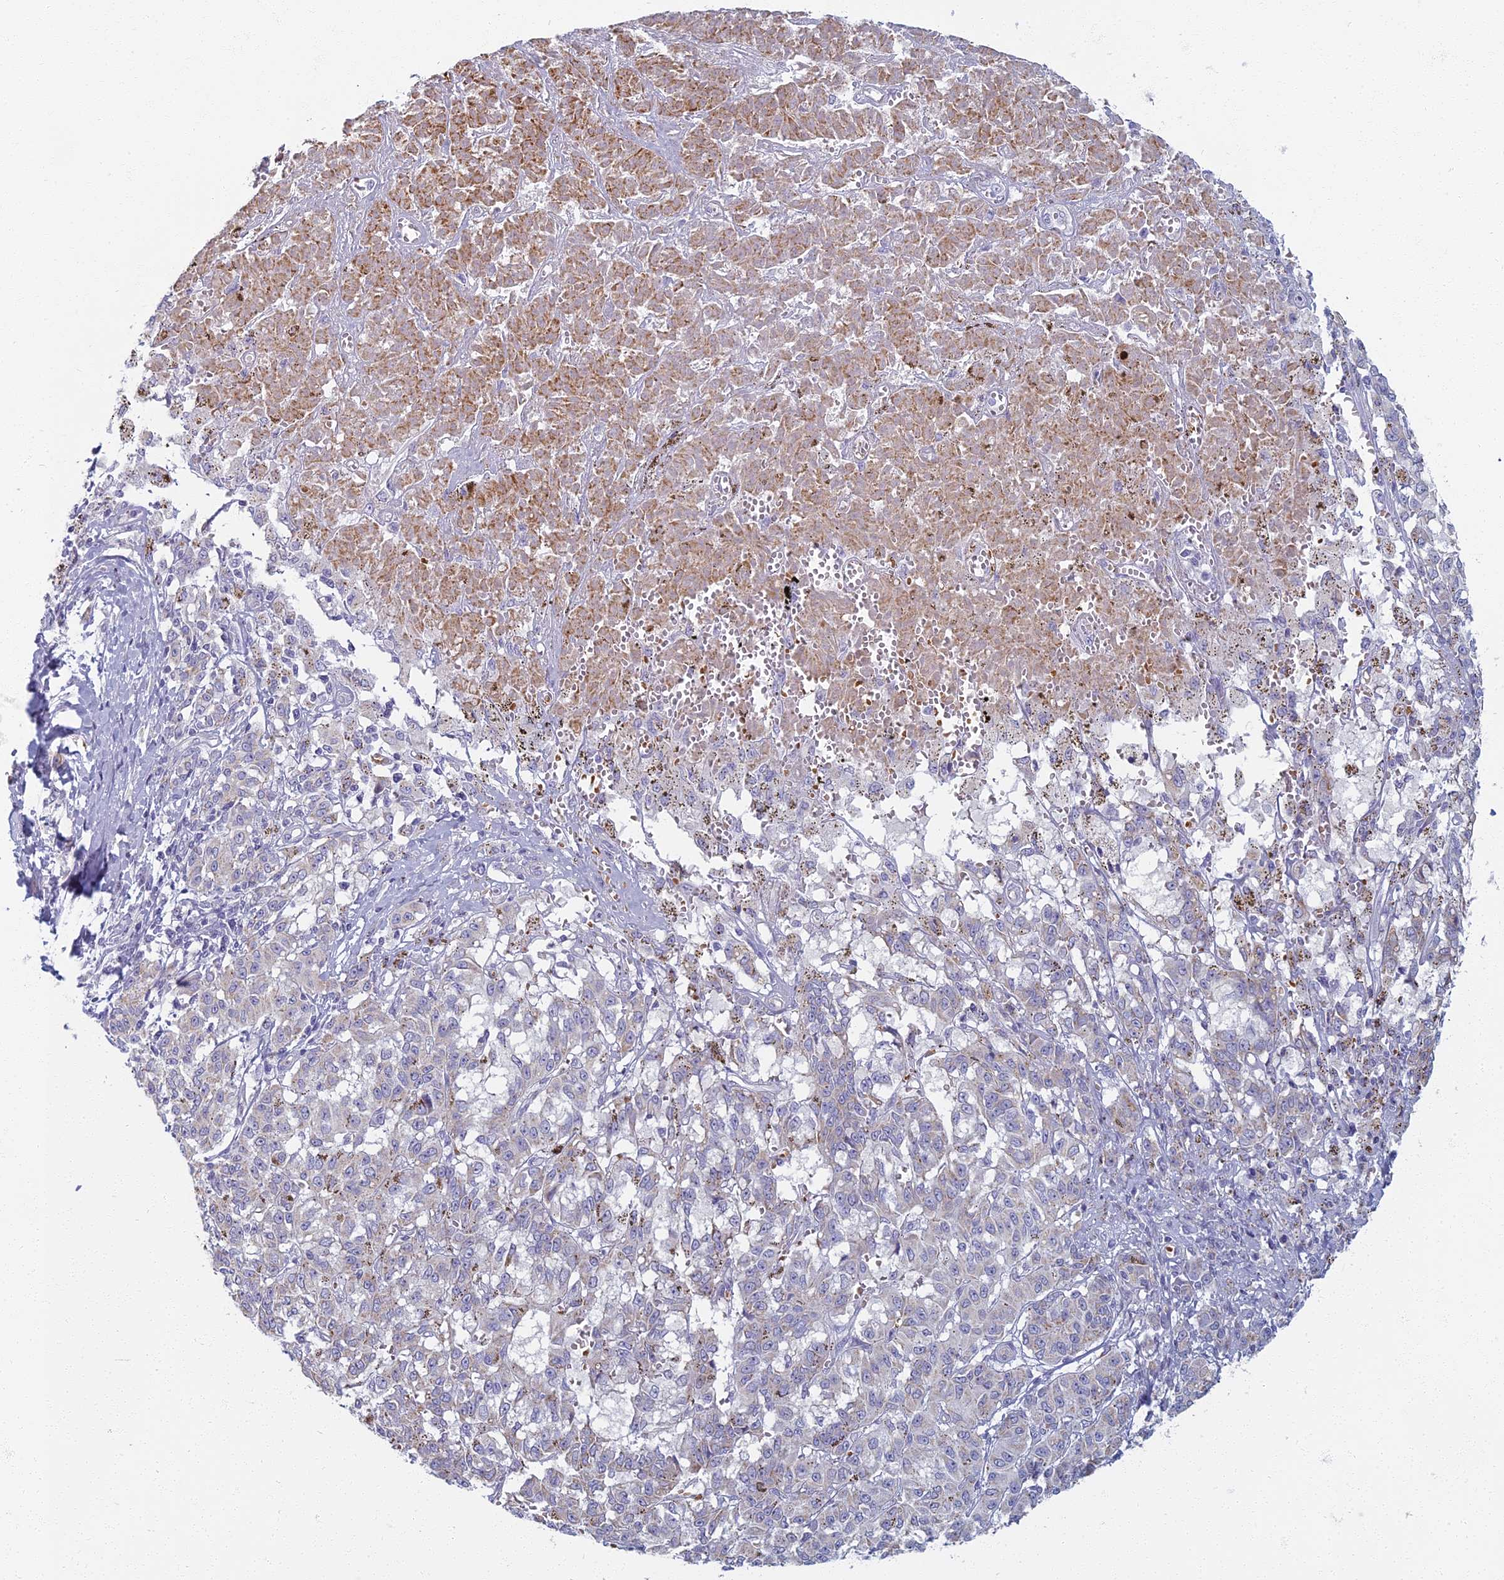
{"staining": {"intensity": "negative", "quantity": "none", "location": "none"}, "tissue": "melanoma", "cell_type": "Tumor cells", "image_type": "cancer", "snomed": [{"axis": "morphology", "description": "Malignant melanoma, NOS"}, {"axis": "topography", "description": "Skin"}], "caption": "A high-resolution image shows immunohistochemistry staining of melanoma, which displays no significant staining in tumor cells.", "gene": "ARL15", "patient": {"sex": "female", "age": 72}}